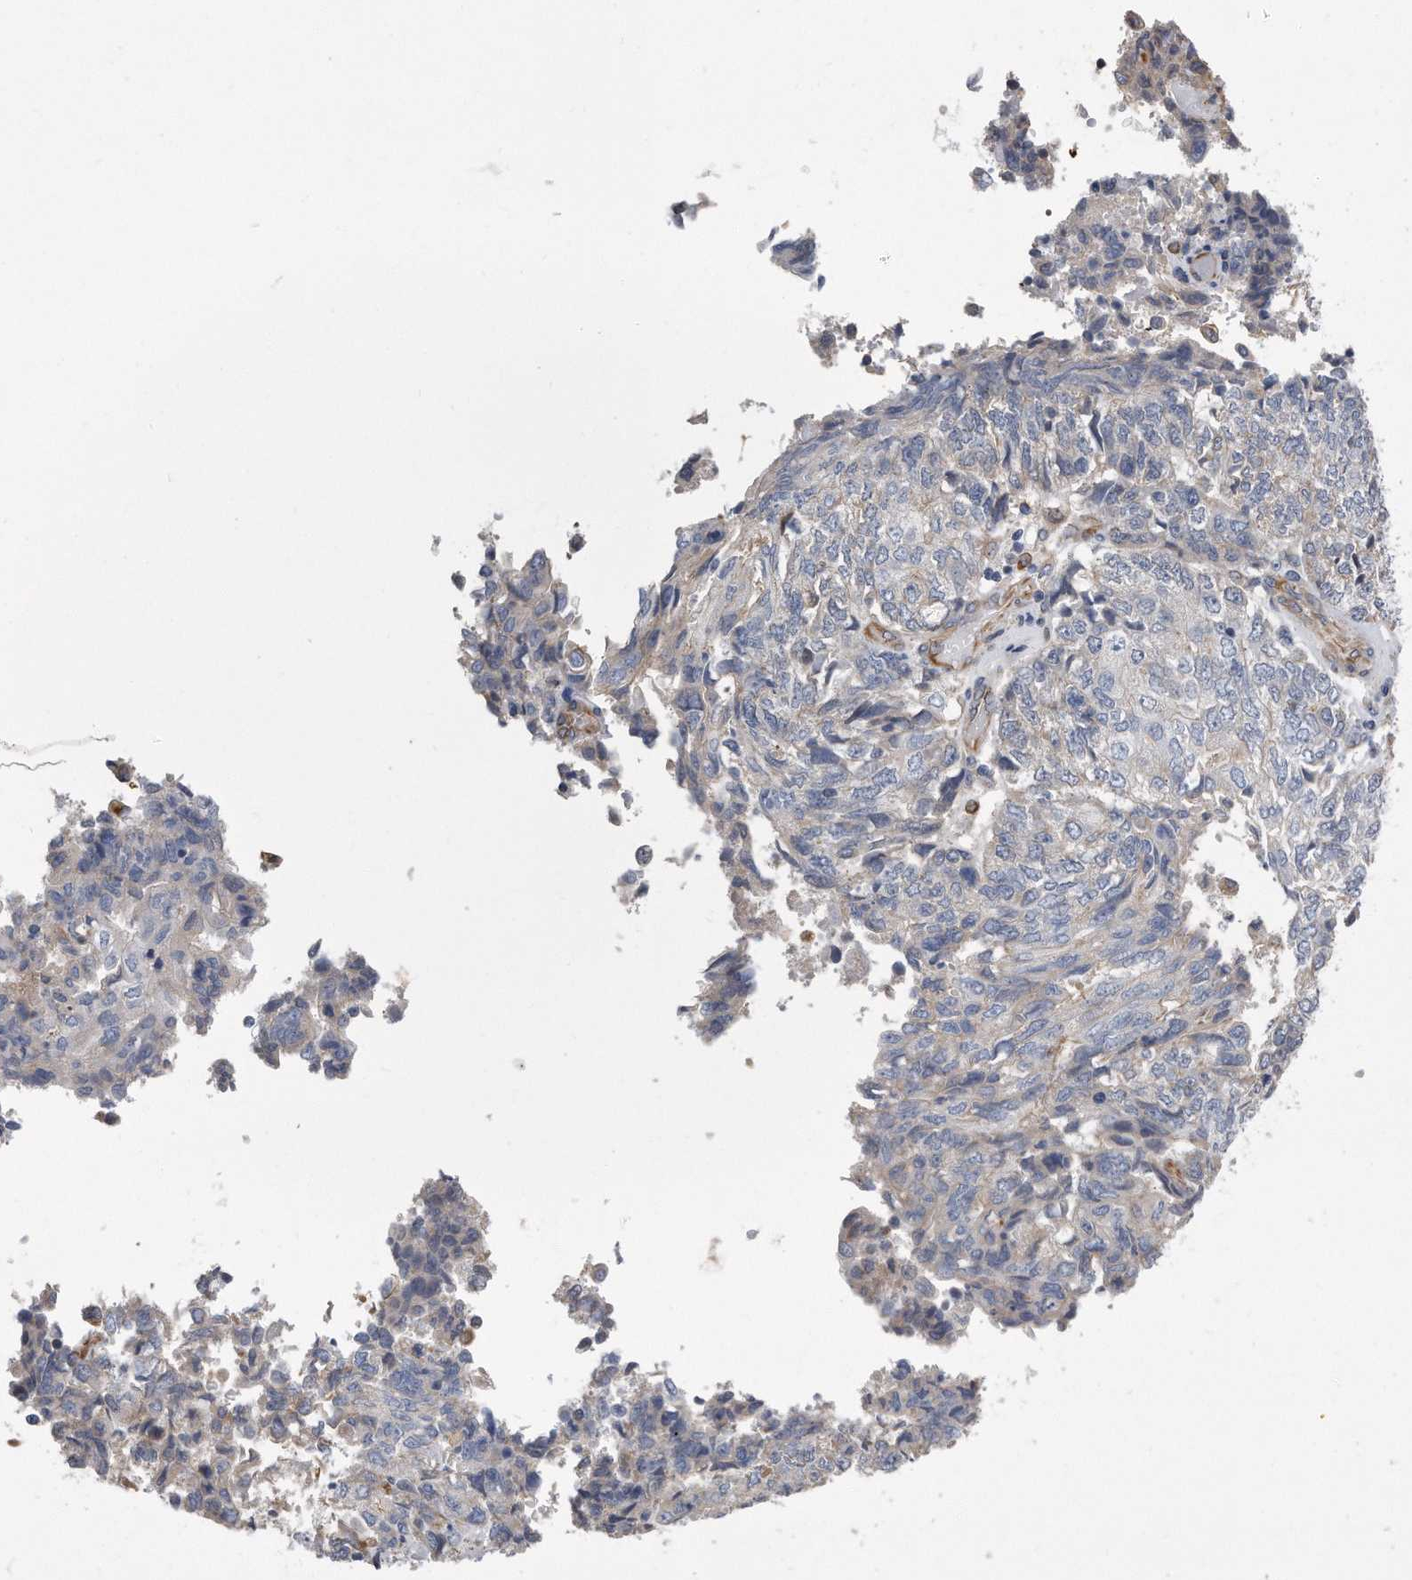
{"staining": {"intensity": "negative", "quantity": "none", "location": "none"}, "tissue": "endometrial cancer", "cell_type": "Tumor cells", "image_type": "cancer", "snomed": [{"axis": "morphology", "description": "Adenocarcinoma, NOS"}, {"axis": "topography", "description": "Endometrium"}], "caption": "Immunohistochemical staining of adenocarcinoma (endometrial) displays no significant expression in tumor cells.", "gene": "GPC1", "patient": {"sex": "female", "age": 80}}